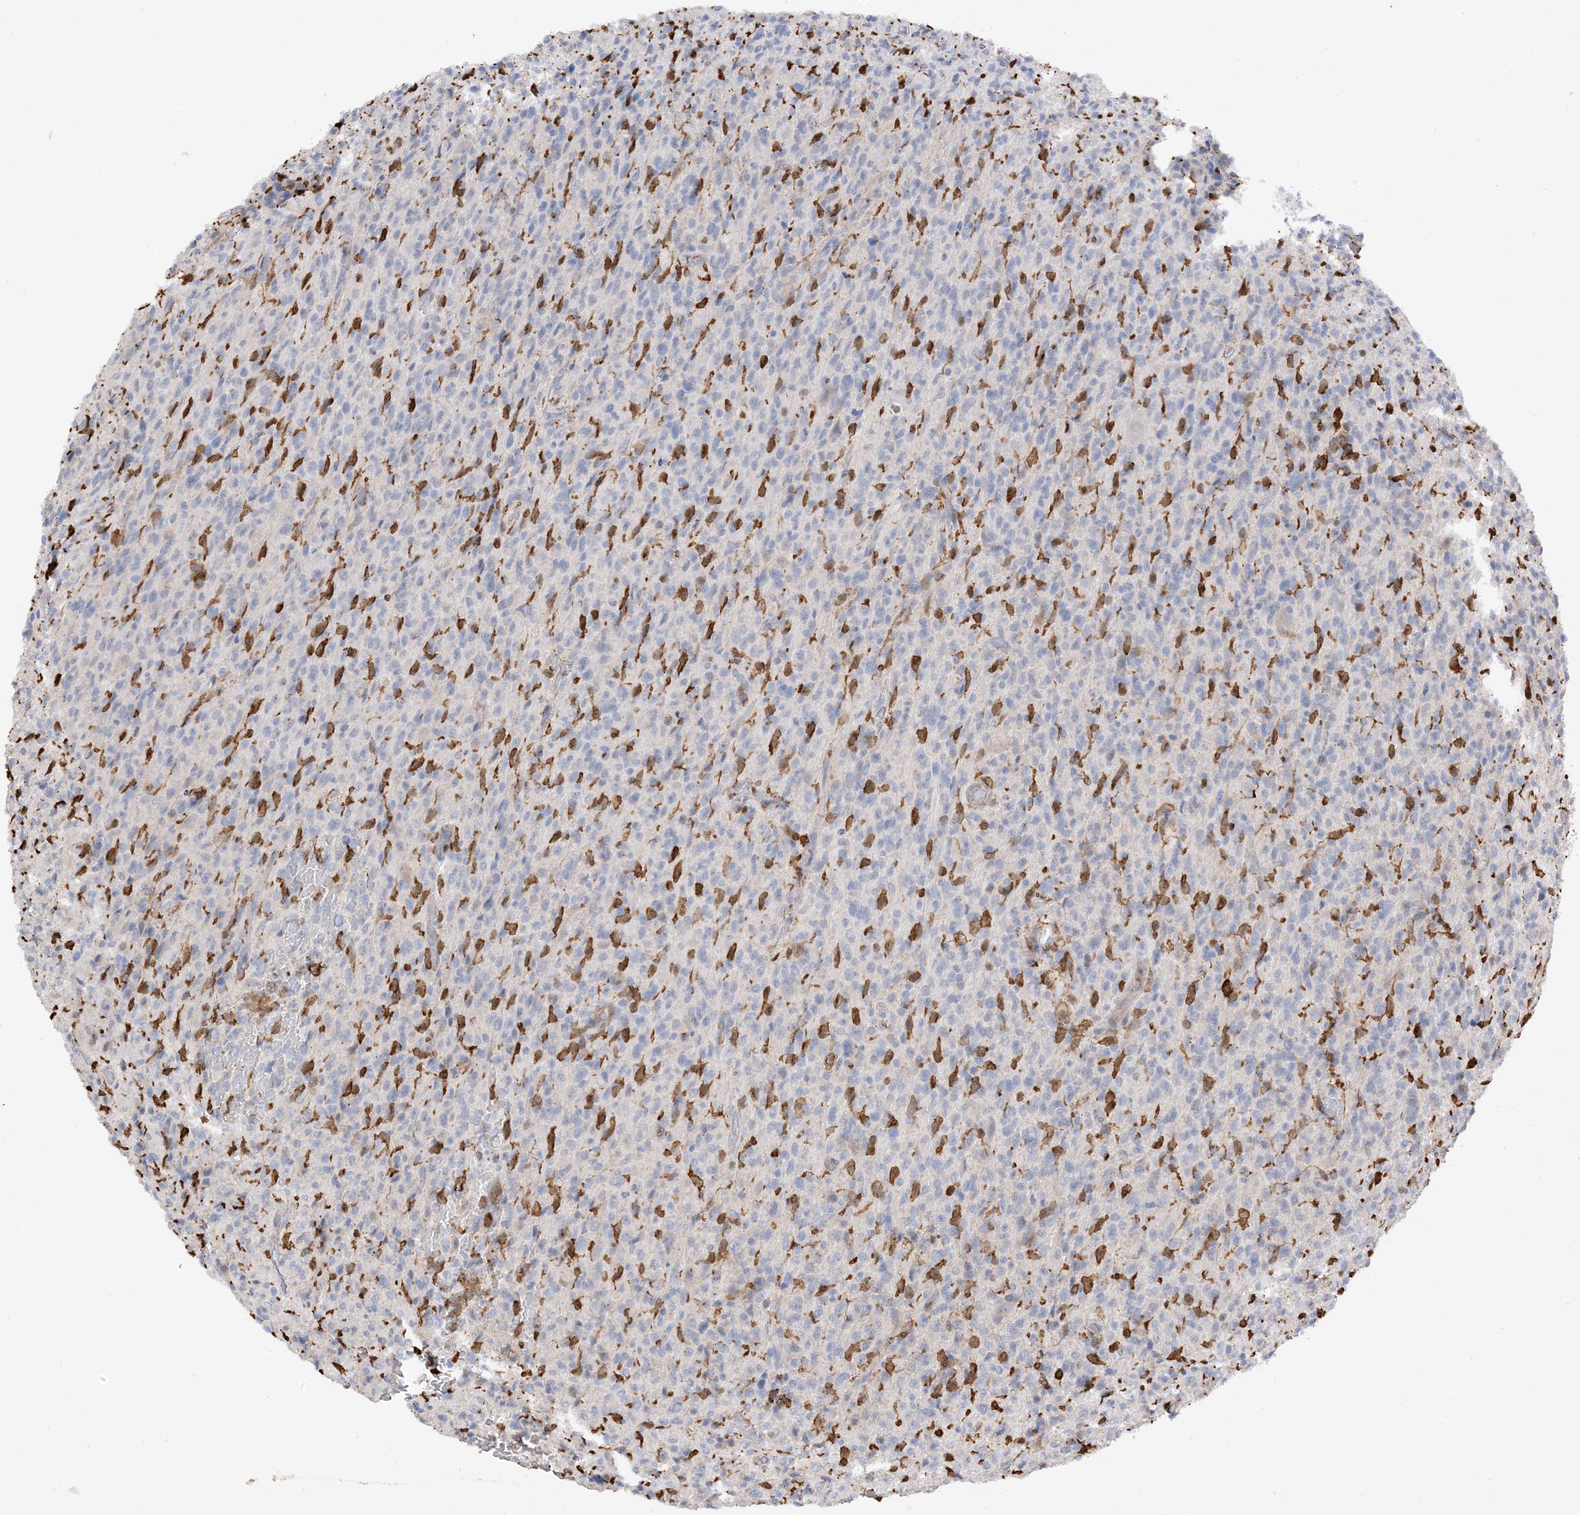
{"staining": {"intensity": "negative", "quantity": "none", "location": "none"}, "tissue": "glioma", "cell_type": "Tumor cells", "image_type": "cancer", "snomed": [{"axis": "morphology", "description": "Glioma, malignant, High grade"}, {"axis": "topography", "description": "Brain"}], "caption": "This histopathology image is of glioma stained with immunohistochemistry to label a protein in brown with the nuclei are counter-stained blue. There is no positivity in tumor cells.", "gene": "PHACTR2", "patient": {"sex": "female", "age": 57}}